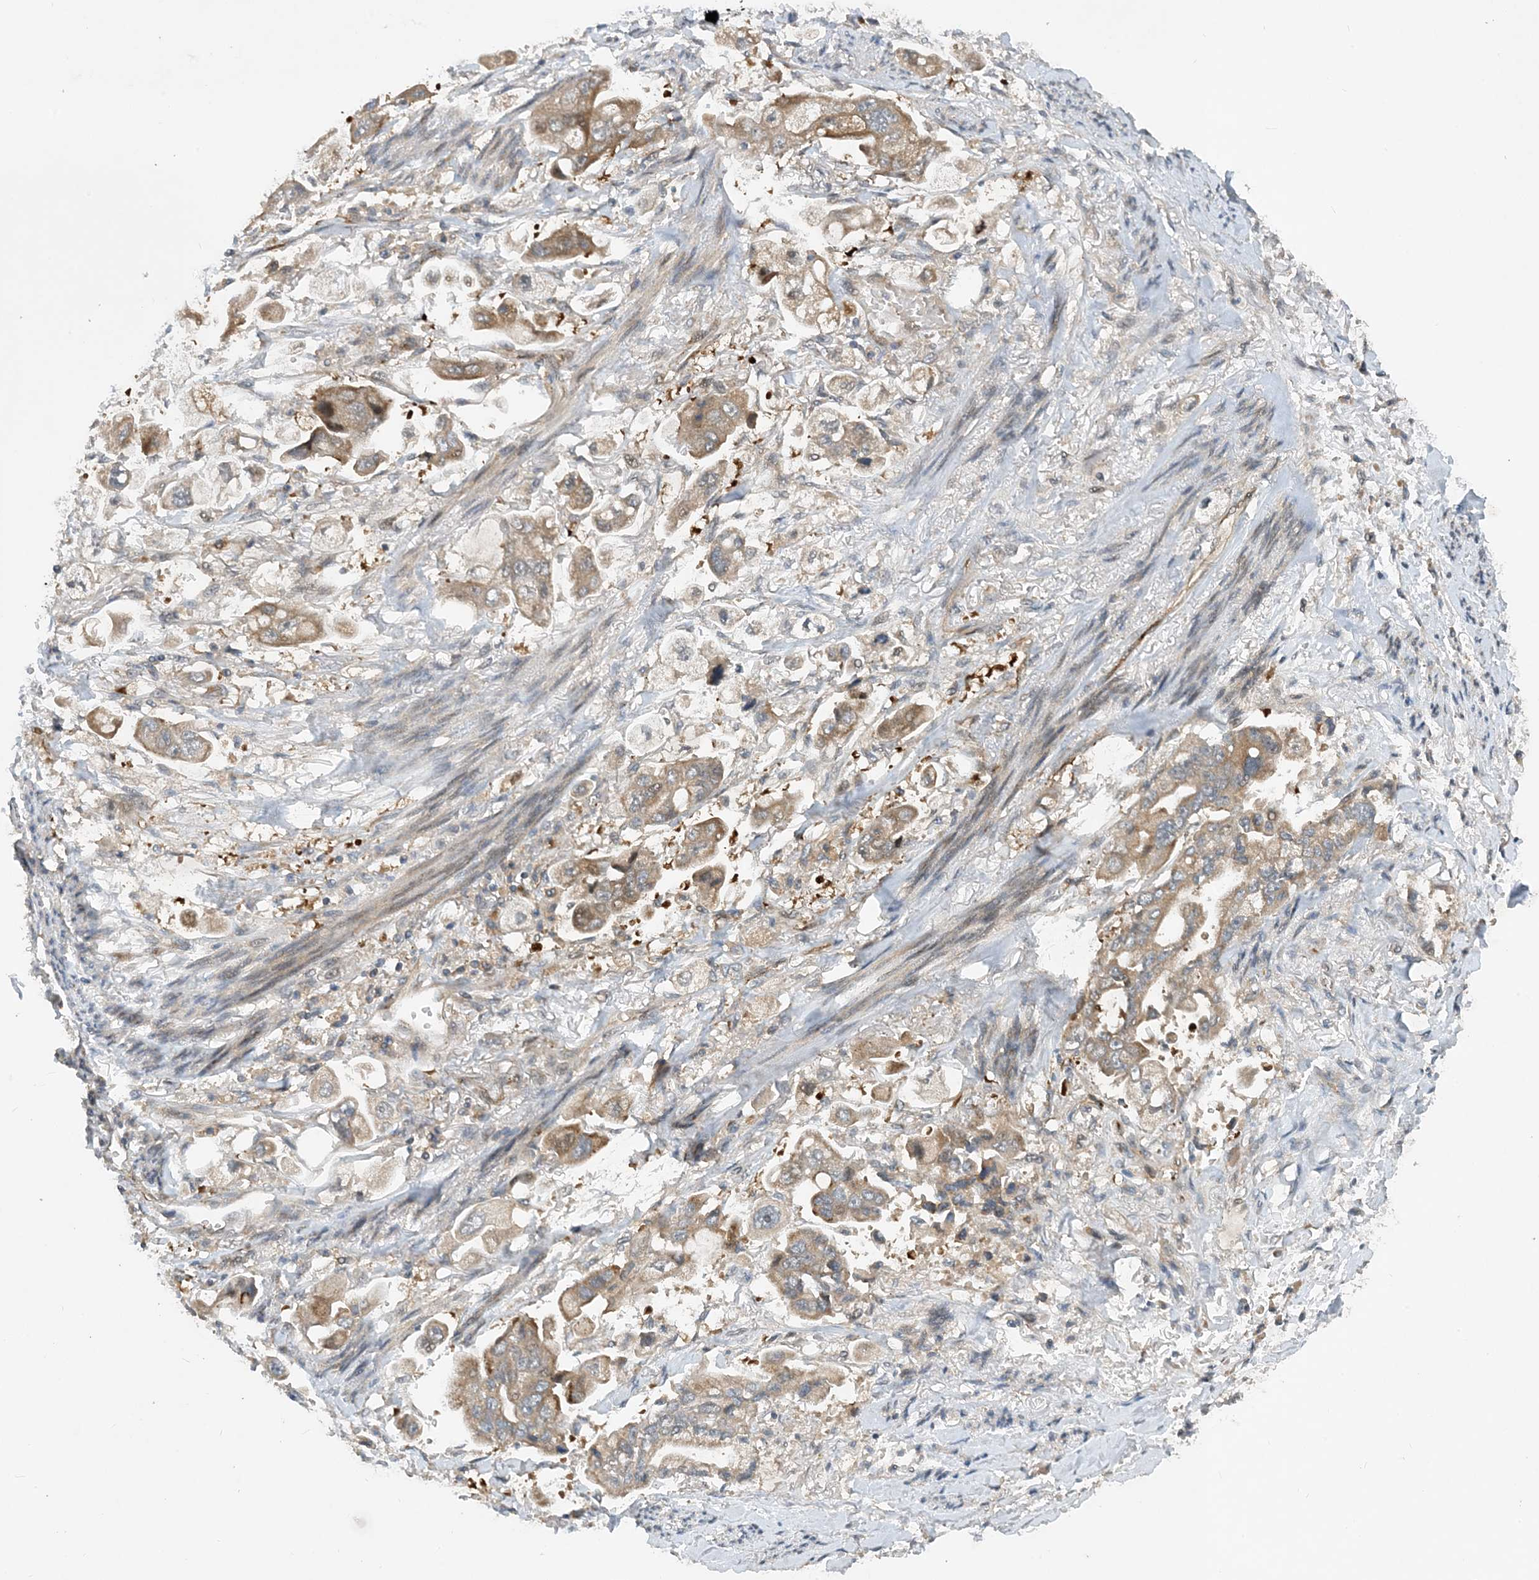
{"staining": {"intensity": "moderate", "quantity": ">75%", "location": "cytoplasmic/membranous"}, "tissue": "stomach cancer", "cell_type": "Tumor cells", "image_type": "cancer", "snomed": [{"axis": "morphology", "description": "Adenocarcinoma, NOS"}, {"axis": "topography", "description": "Stomach"}], "caption": "About >75% of tumor cells in stomach cancer demonstrate moderate cytoplasmic/membranous protein expression as visualized by brown immunohistochemical staining.", "gene": "TINAG", "patient": {"sex": "male", "age": 62}}